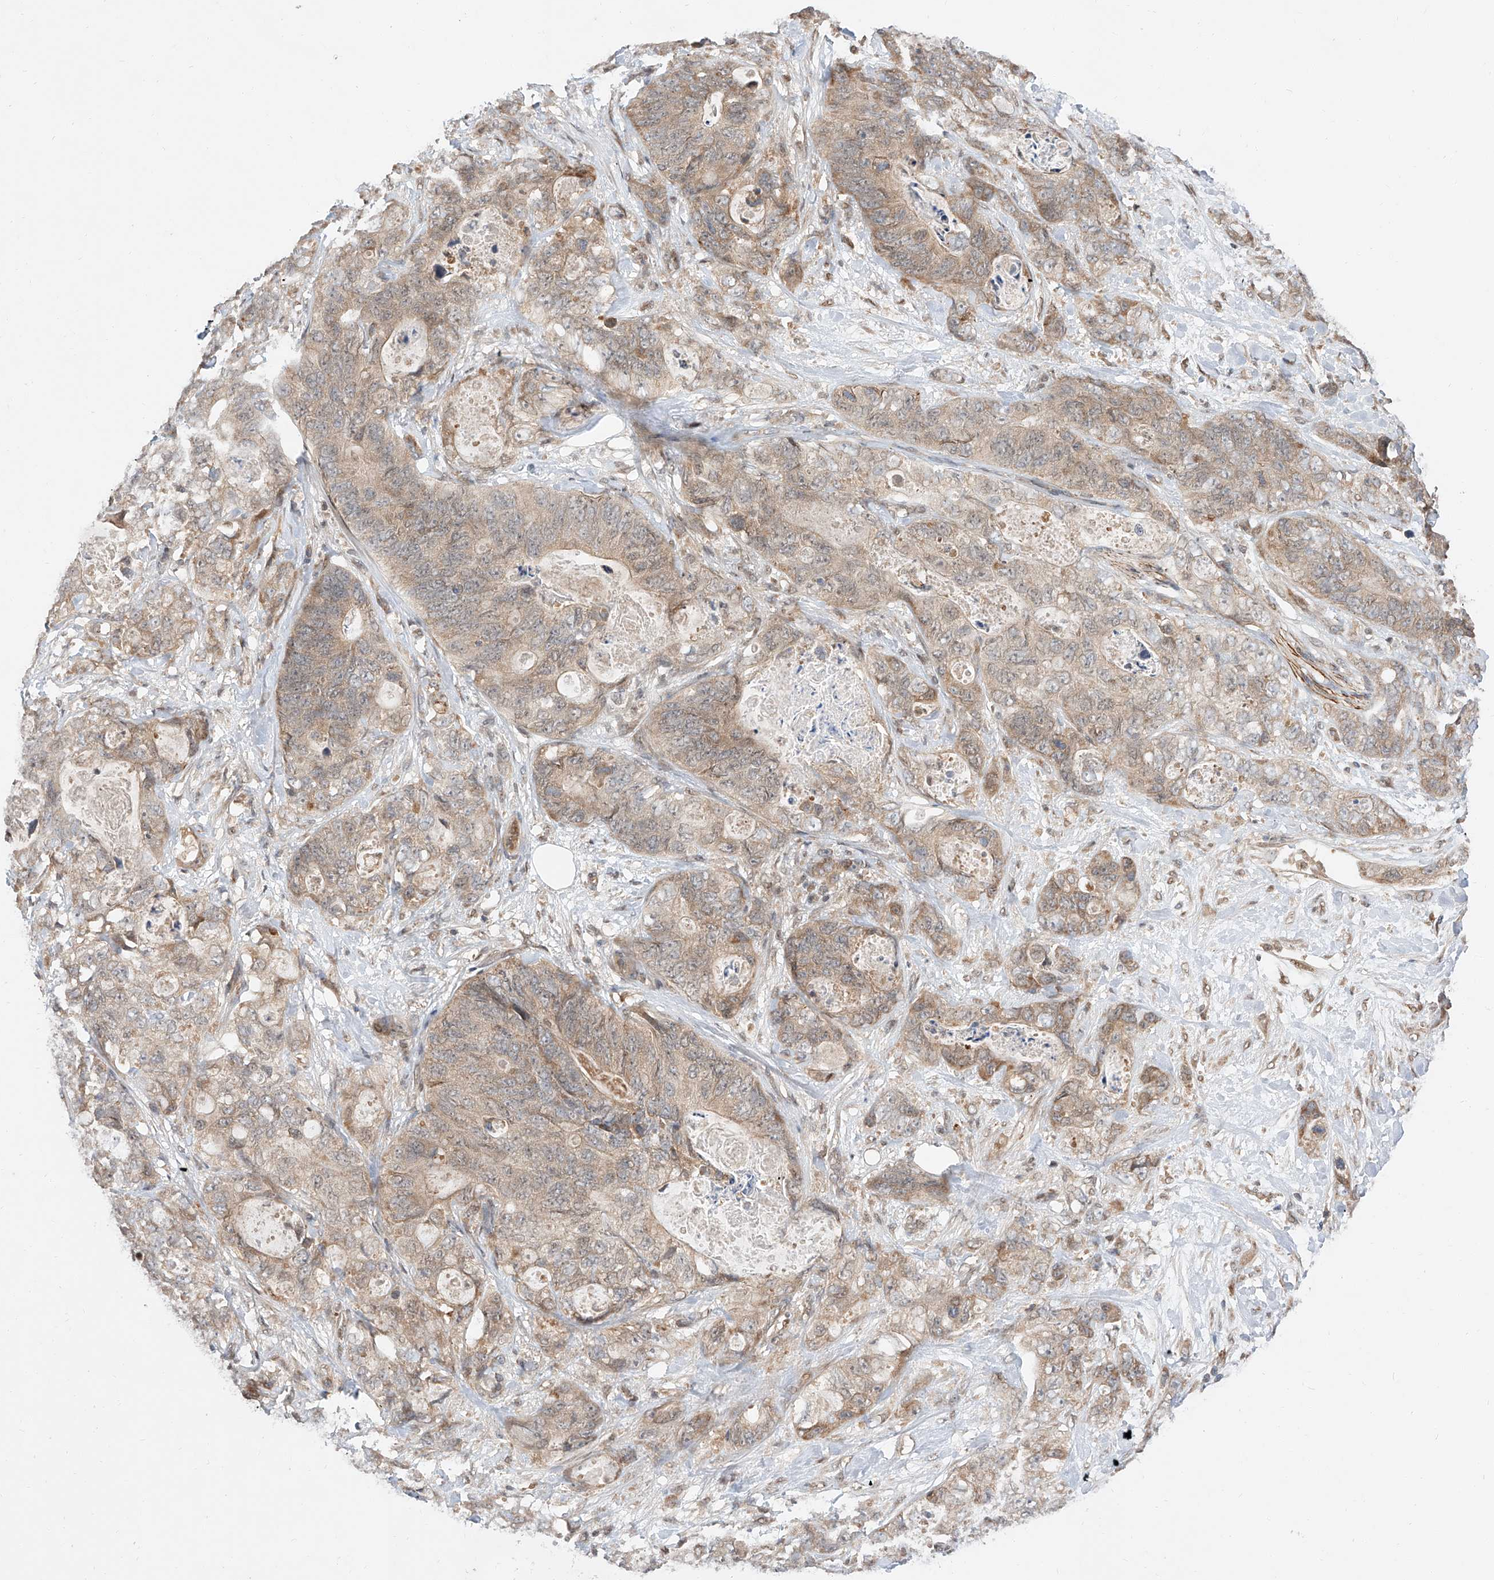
{"staining": {"intensity": "weak", "quantity": ">75%", "location": "cytoplasmic/membranous"}, "tissue": "stomach cancer", "cell_type": "Tumor cells", "image_type": "cancer", "snomed": [{"axis": "morphology", "description": "Normal tissue, NOS"}, {"axis": "morphology", "description": "Adenocarcinoma, NOS"}, {"axis": "topography", "description": "Stomach"}], "caption": "There is low levels of weak cytoplasmic/membranous positivity in tumor cells of stomach cancer (adenocarcinoma), as demonstrated by immunohistochemical staining (brown color).", "gene": "DIRAS3", "patient": {"sex": "female", "age": 89}}